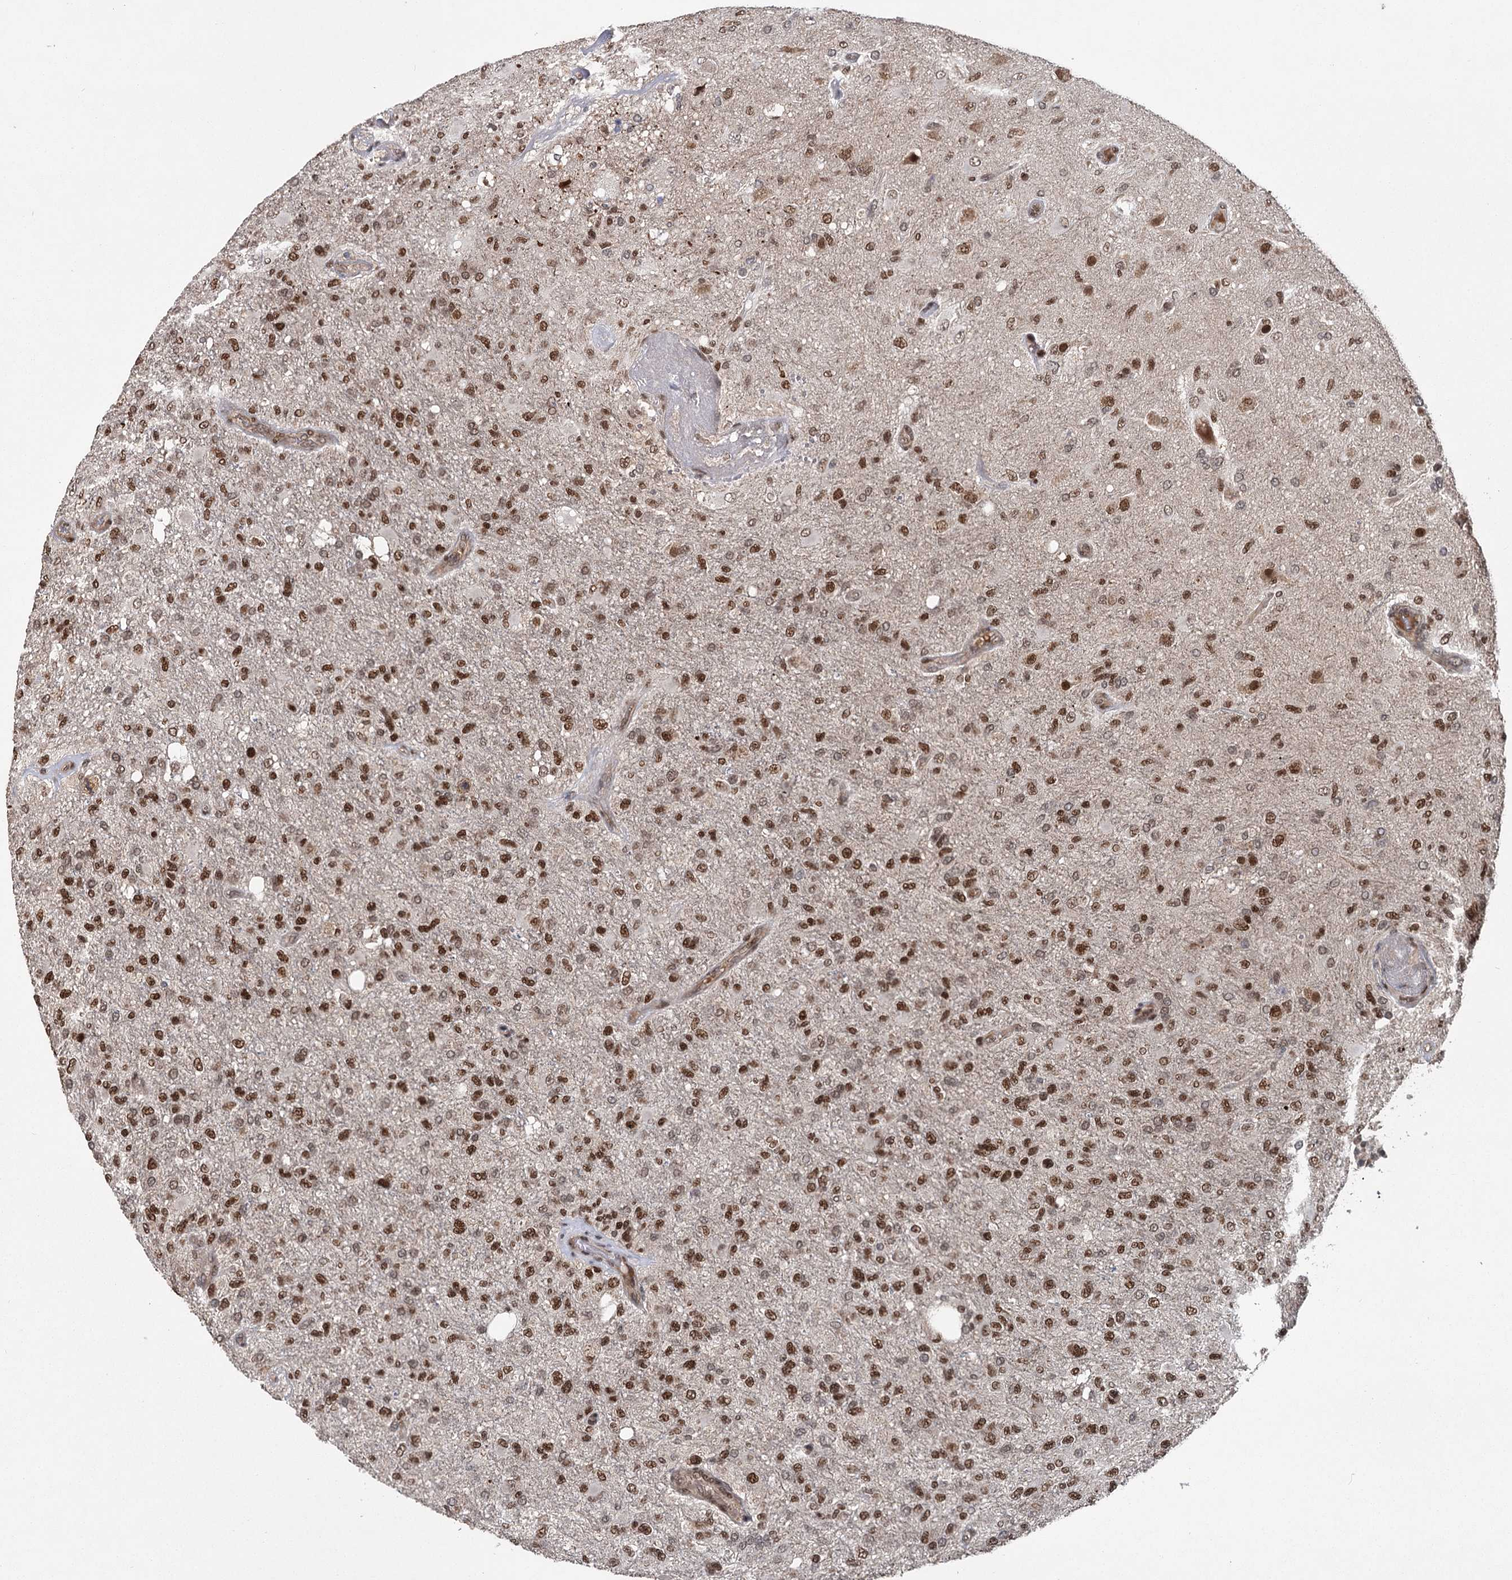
{"staining": {"intensity": "moderate", "quantity": ">75%", "location": "nuclear"}, "tissue": "glioma", "cell_type": "Tumor cells", "image_type": "cancer", "snomed": [{"axis": "morphology", "description": "Glioma, malignant, High grade"}, {"axis": "topography", "description": "Brain"}], "caption": "A brown stain highlights moderate nuclear staining of a protein in human glioma tumor cells.", "gene": "MYG1", "patient": {"sex": "female", "age": 74}}